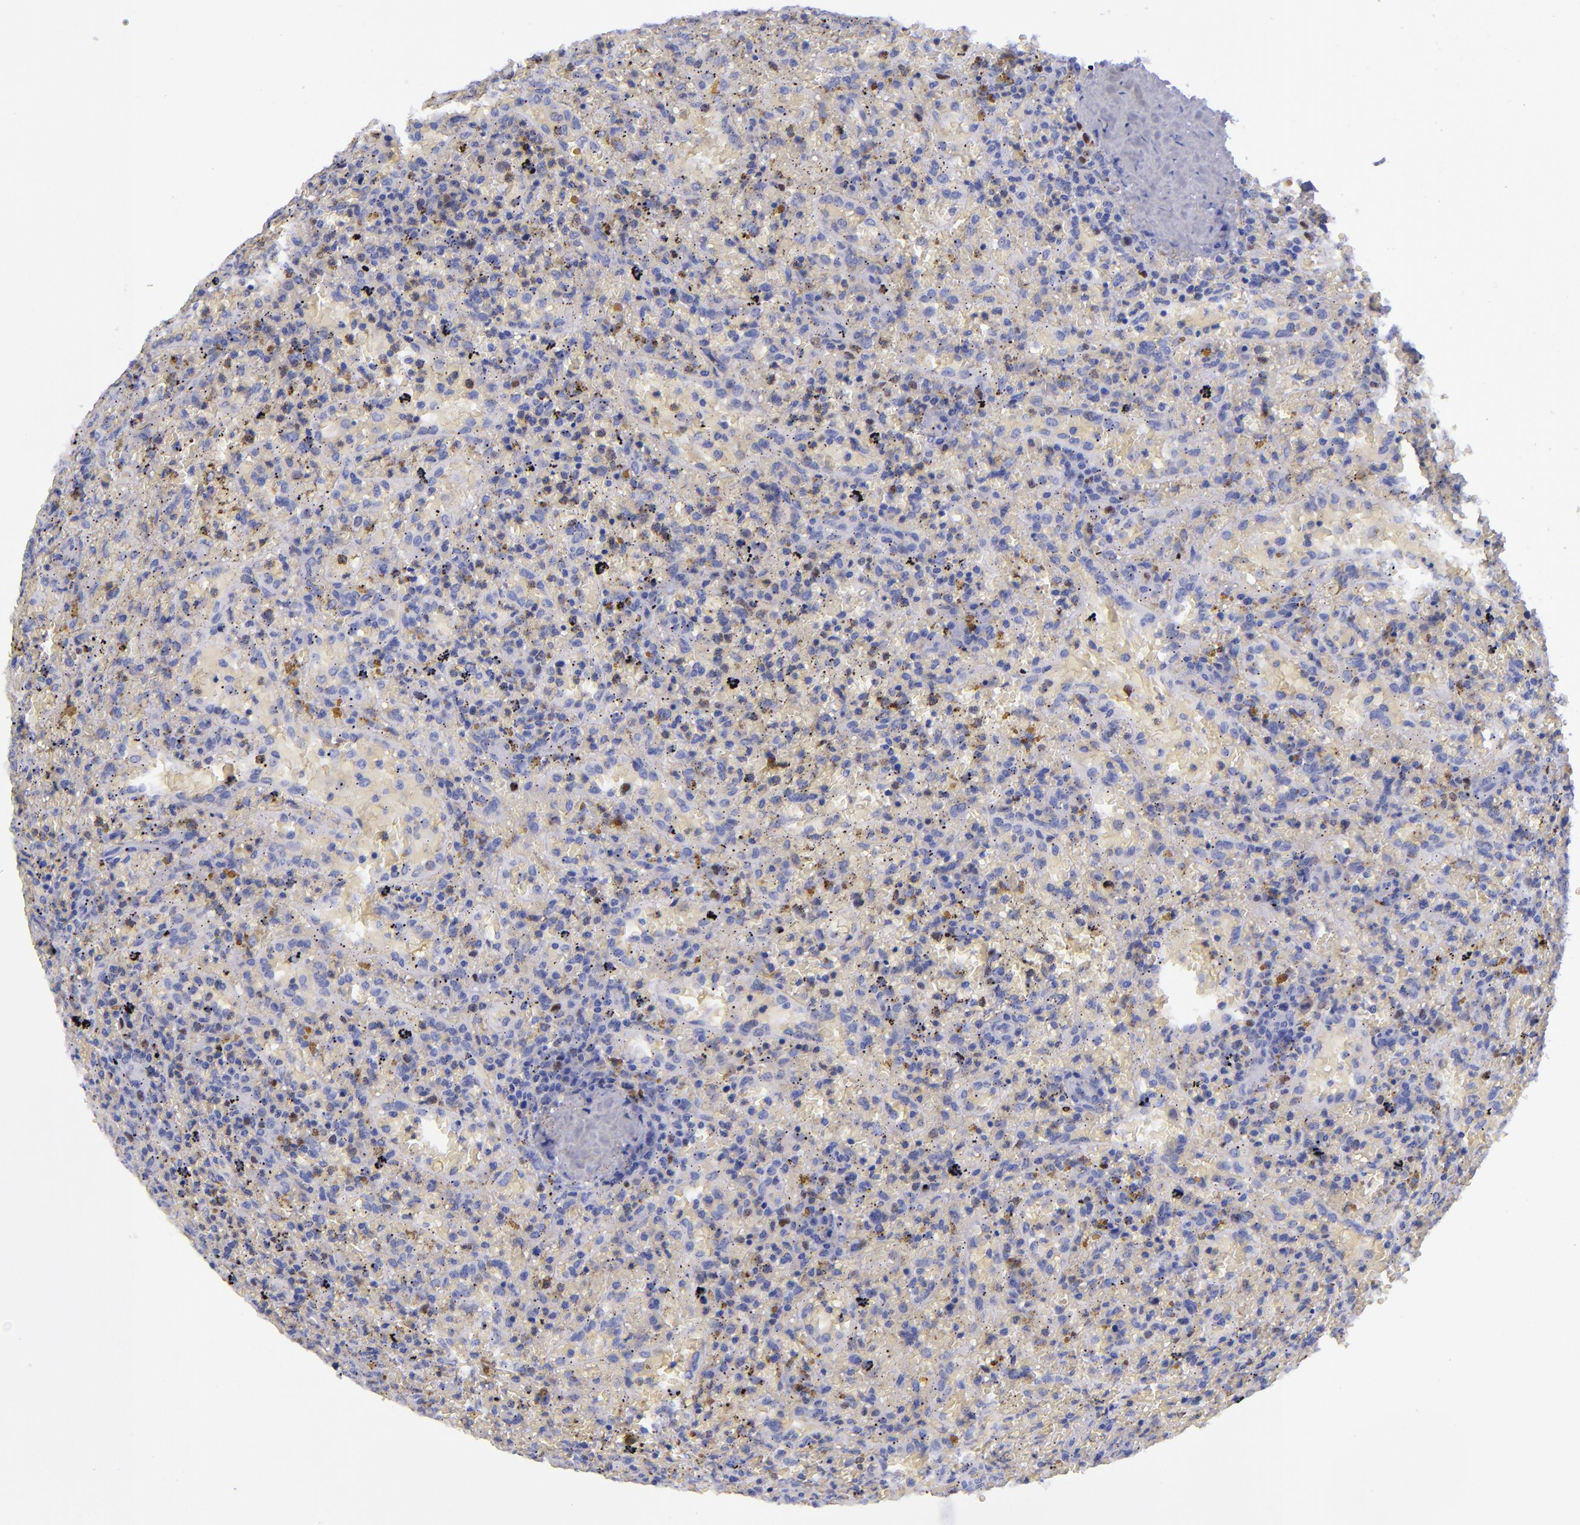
{"staining": {"intensity": "negative", "quantity": "none", "location": "none"}, "tissue": "lymphoma", "cell_type": "Tumor cells", "image_type": "cancer", "snomed": [{"axis": "morphology", "description": "Malignant lymphoma, non-Hodgkin's type, High grade"}, {"axis": "topography", "description": "Spleen"}, {"axis": "topography", "description": "Lymph node"}], "caption": "Immunohistochemistry (IHC) histopathology image of neoplastic tissue: high-grade malignant lymphoma, non-Hodgkin's type stained with DAB demonstrates no significant protein staining in tumor cells.", "gene": "MCM7", "patient": {"sex": "female", "age": 70}}